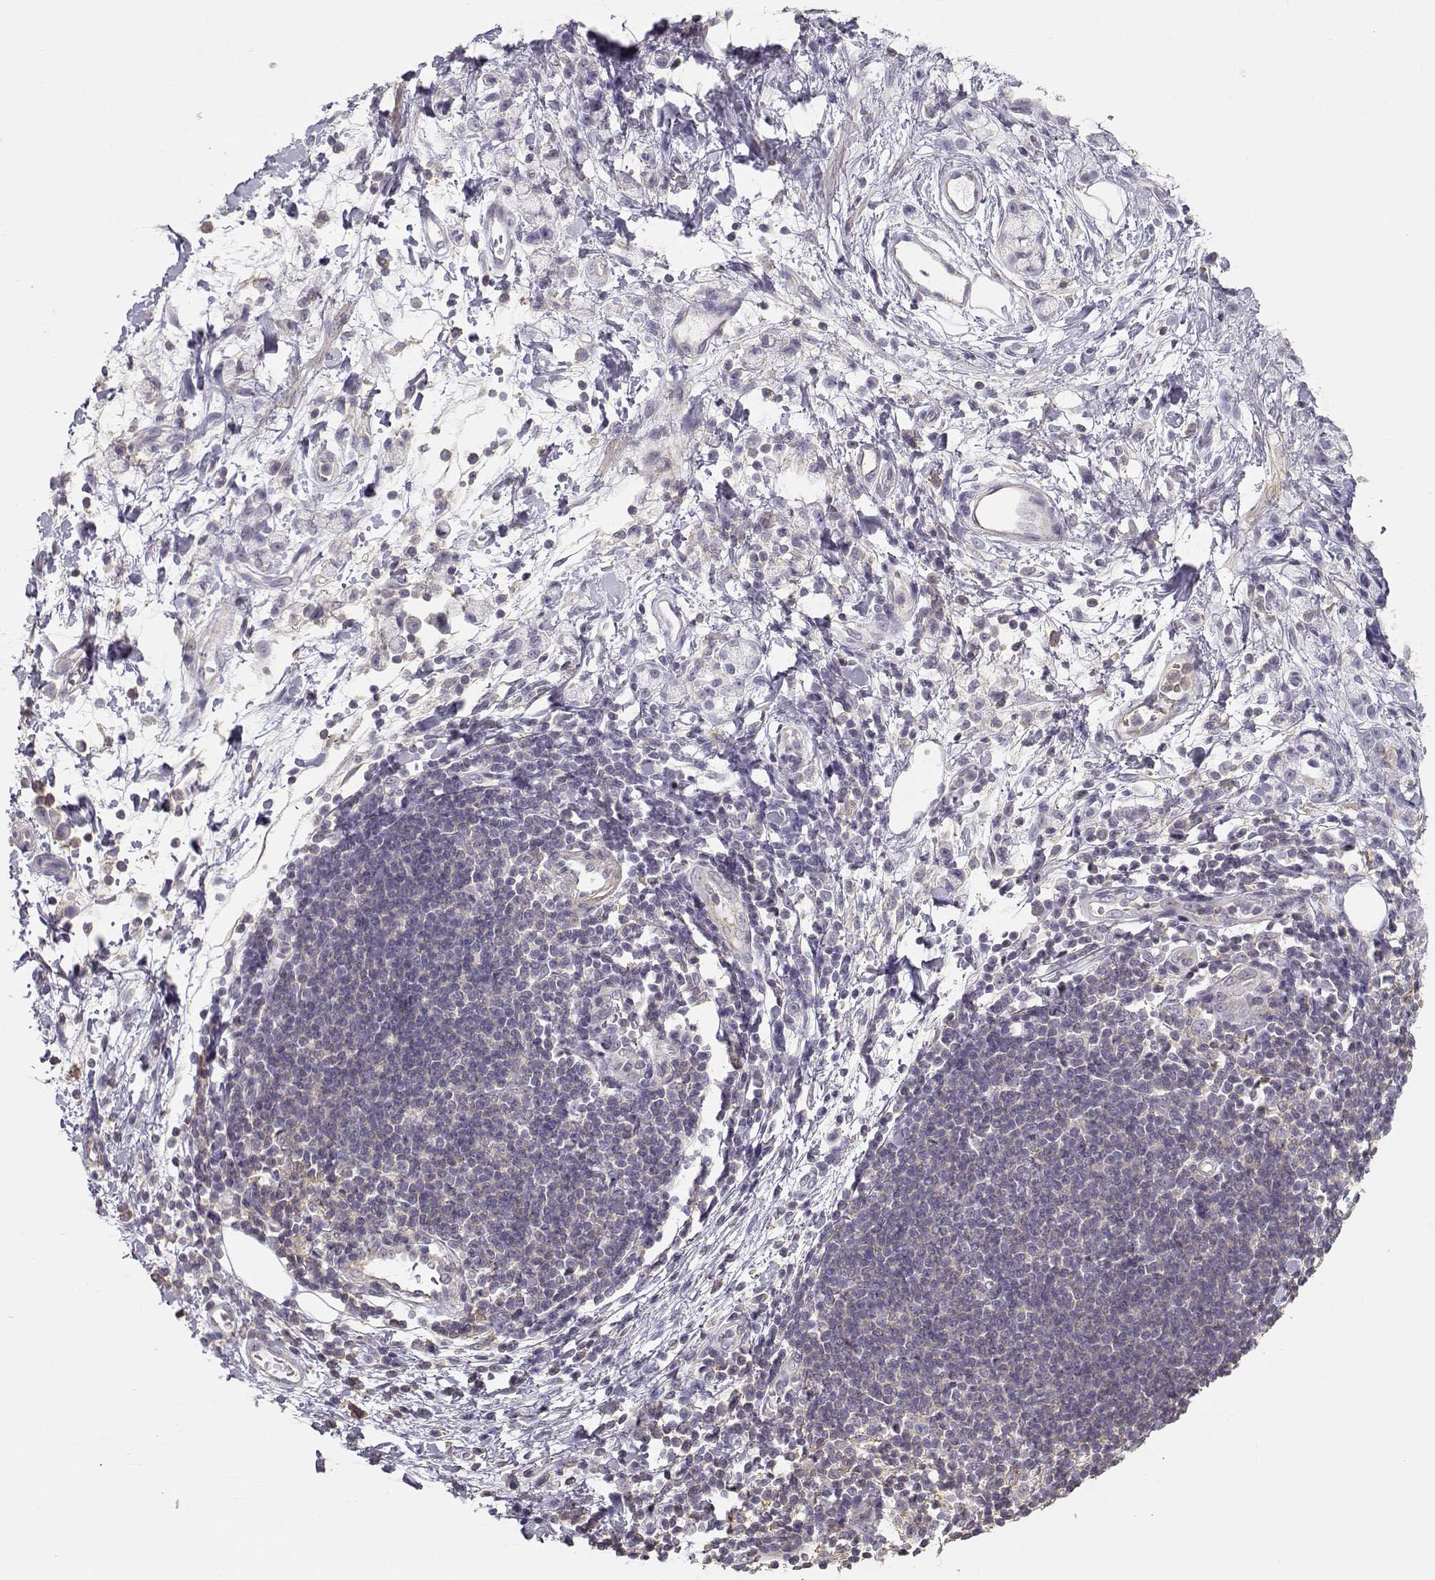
{"staining": {"intensity": "negative", "quantity": "none", "location": "none"}, "tissue": "stomach cancer", "cell_type": "Tumor cells", "image_type": "cancer", "snomed": [{"axis": "morphology", "description": "Adenocarcinoma, NOS"}, {"axis": "topography", "description": "Stomach"}], "caption": "Tumor cells show no significant protein expression in adenocarcinoma (stomach).", "gene": "DAPL1", "patient": {"sex": "male", "age": 58}}